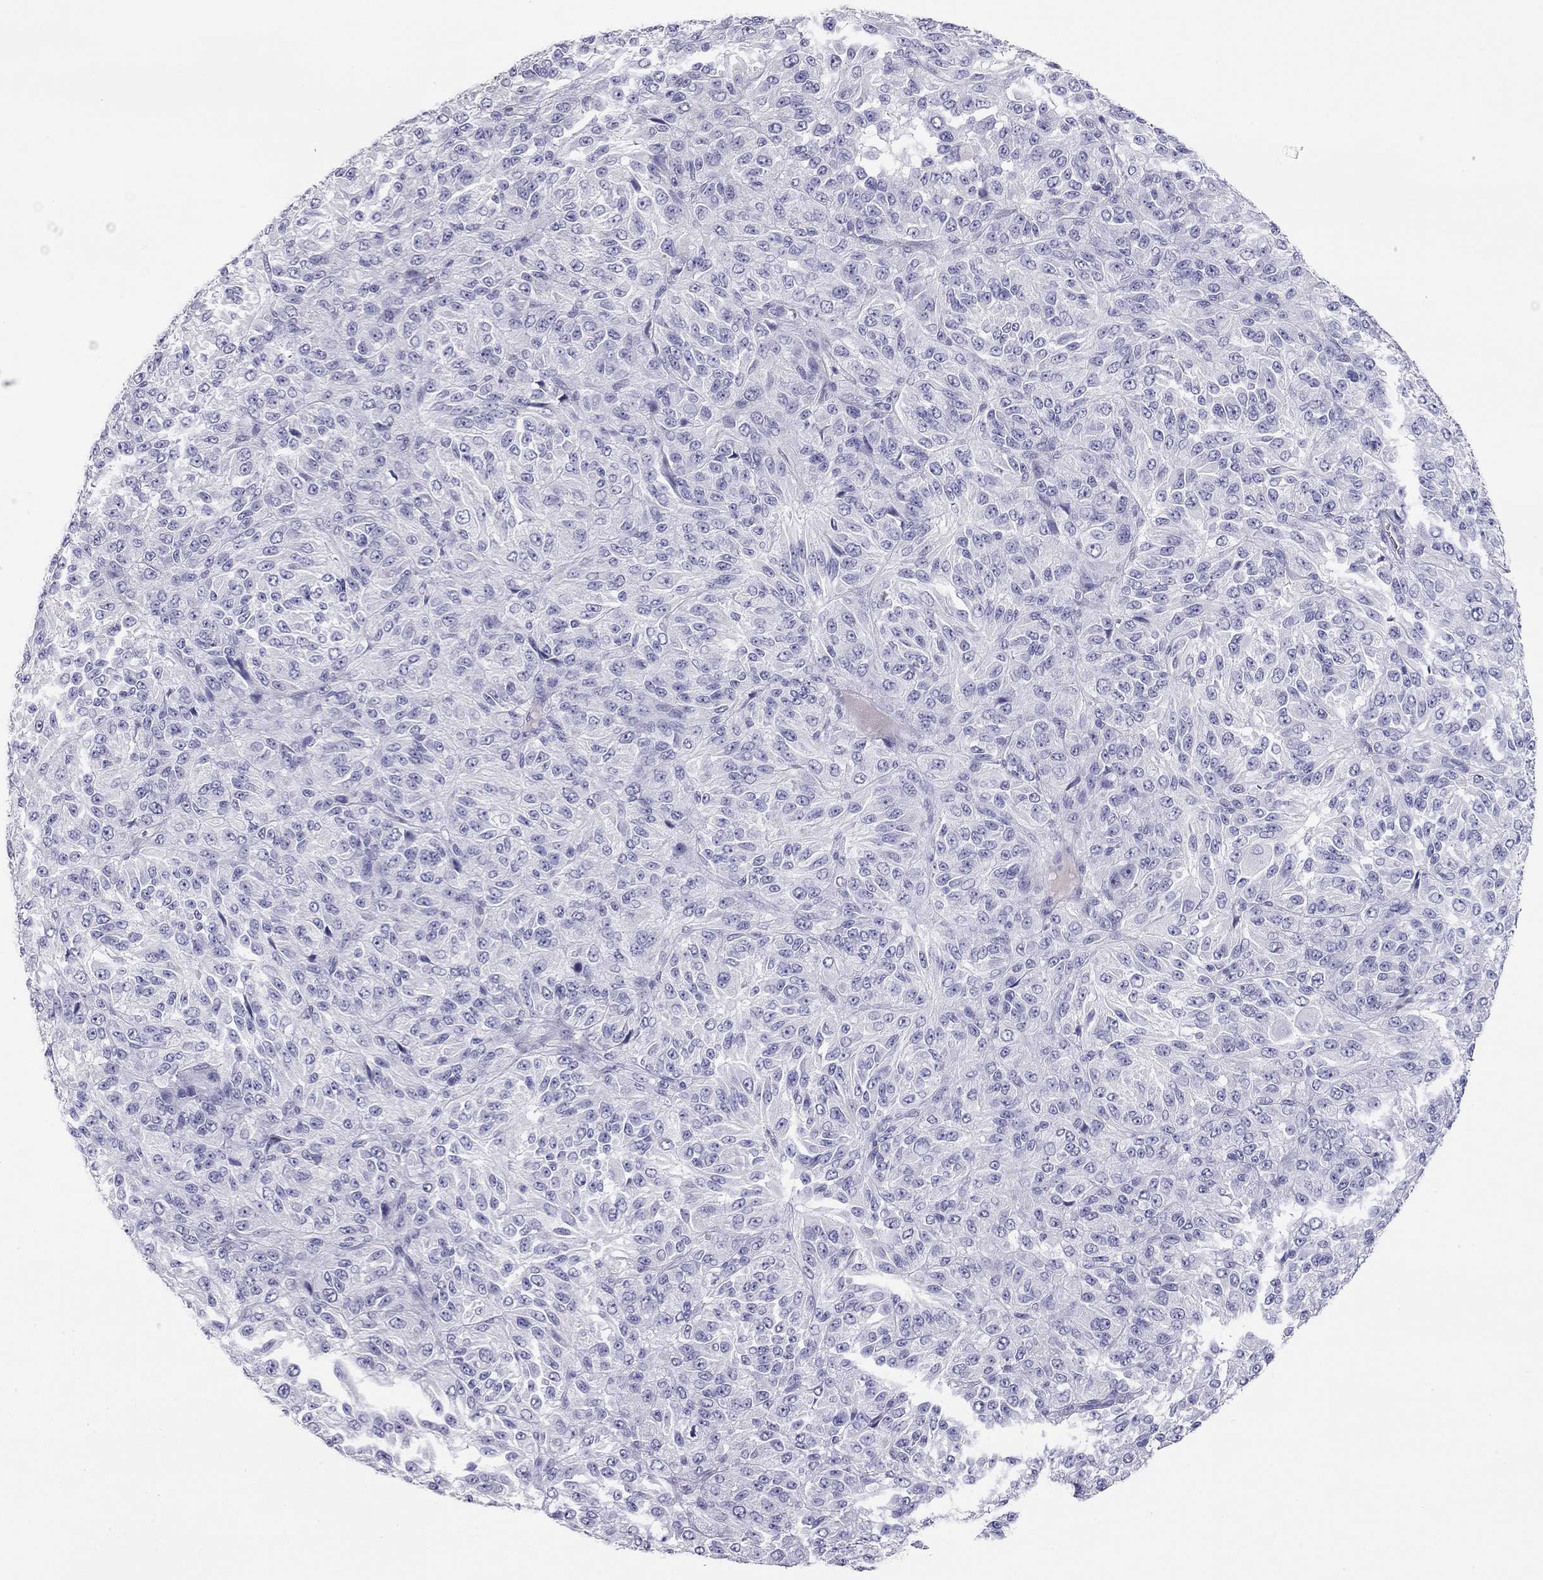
{"staining": {"intensity": "negative", "quantity": "none", "location": "none"}, "tissue": "melanoma", "cell_type": "Tumor cells", "image_type": "cancer", "snomed": [{"axis": "morphology", "description": "Malignant melanoma, Metastatic site"}, {"axis": "topography", "description": "Brain"}], "caption": "DAB immunohistochemical staining of melanoma exhibits no significant positivity in tumor cells. (DAB immunohistochemistry (IHC) with hematoxylin counter stain).", "gene": "KCNV2", "patient": {"sex": "female", "age": 56}}